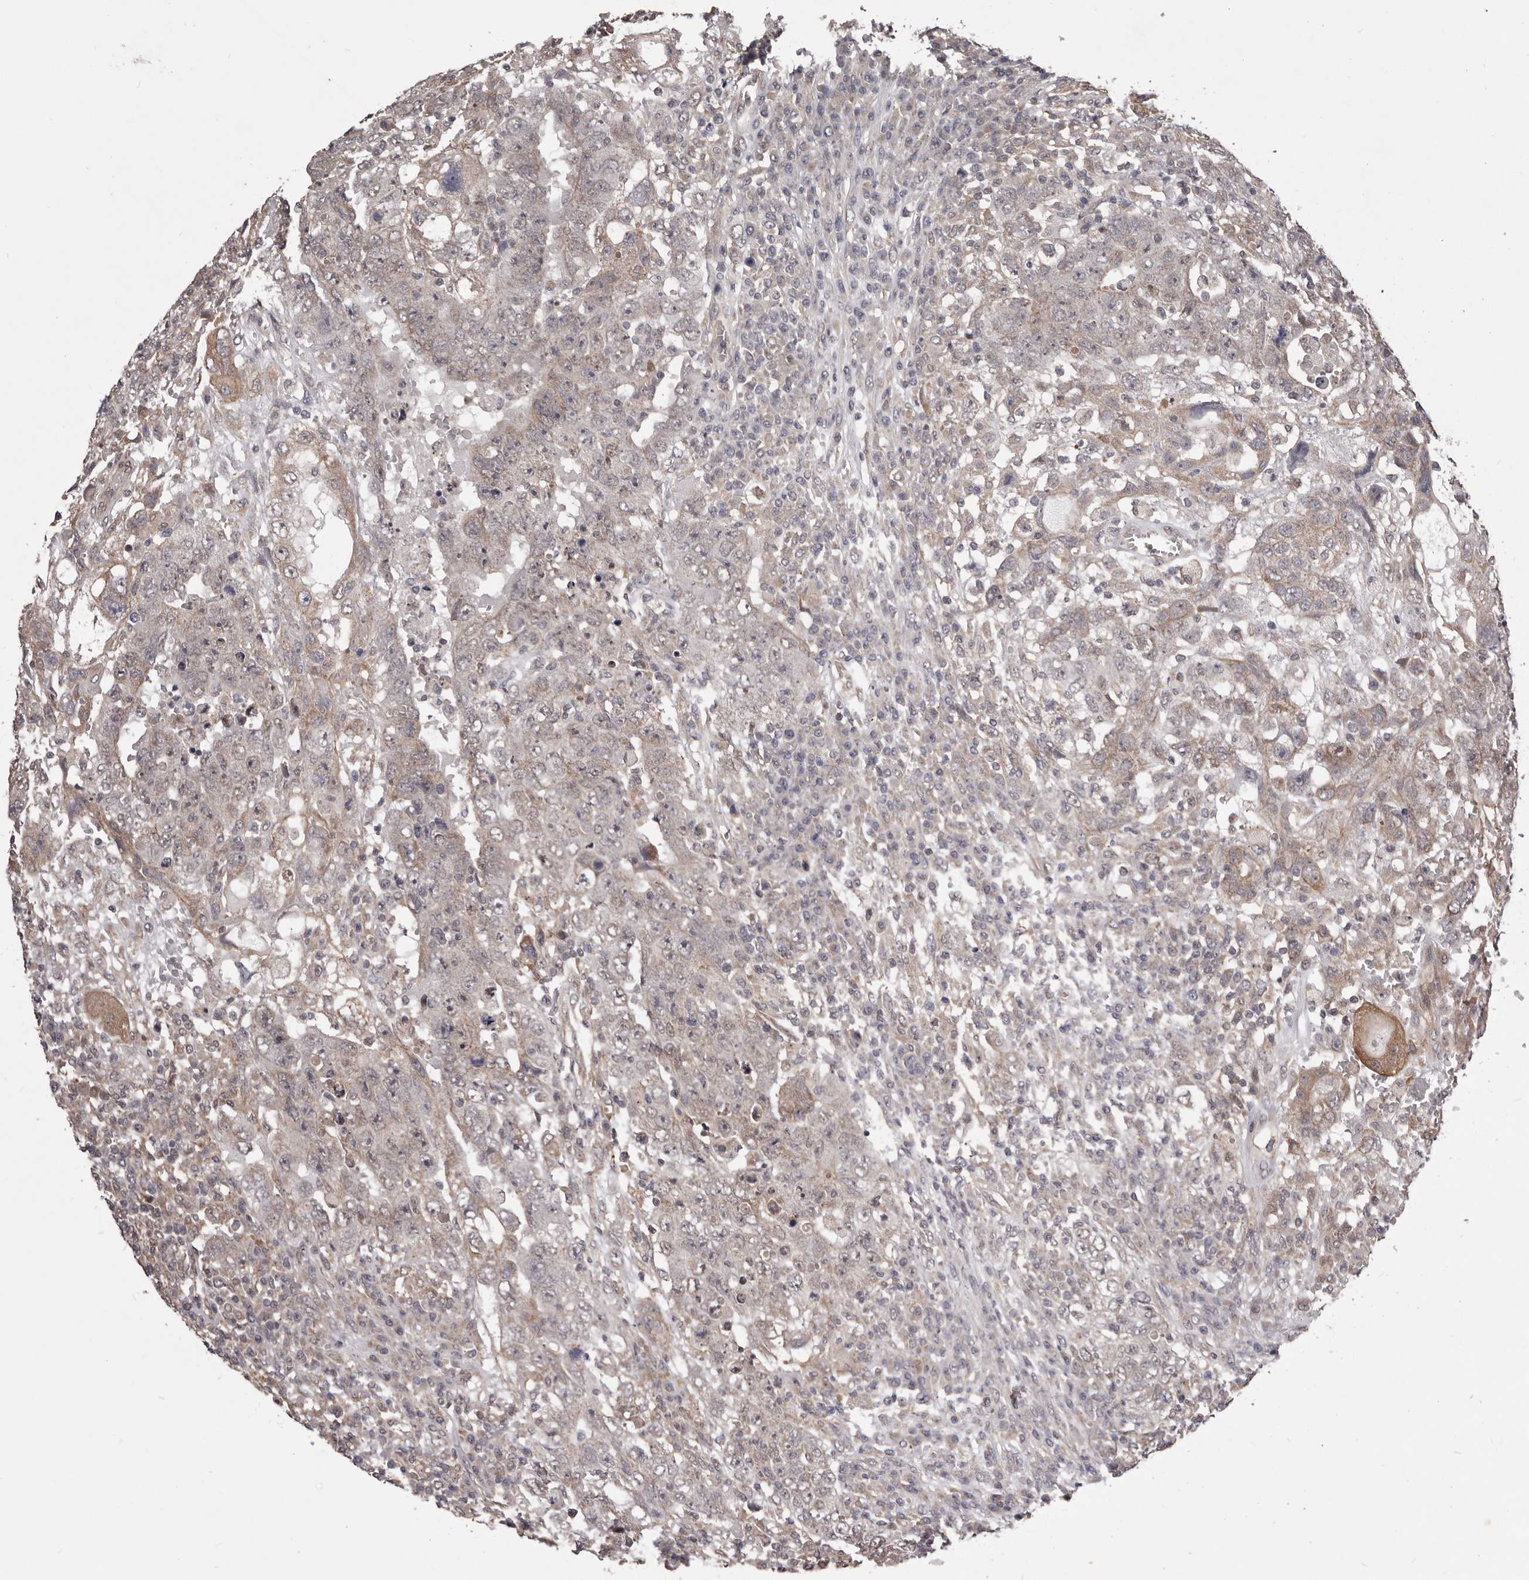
{"staining": {"intensity": "moderate", "quantity": "<25%", "location": "cytoplasmic/membranous"}, "tissue": "testis cancer", "cell_type": "Tumor cells", "image_type": "cancer", "snomed": [{"axis": "morphology", "description": "Carcinoma, Embryonal, NOS"}, {"axis": "topography", "description": "Testis"}], "caption": "A micrograph showing moderate cytoplasmic/membranous staining in approximately <25% of tumor cells in testis cancer (embryonal carcinoma), as visualized by brown immunohistochemical staining.", "gene": "CELF3", "patient": {"sex": "male", "age": 26}}